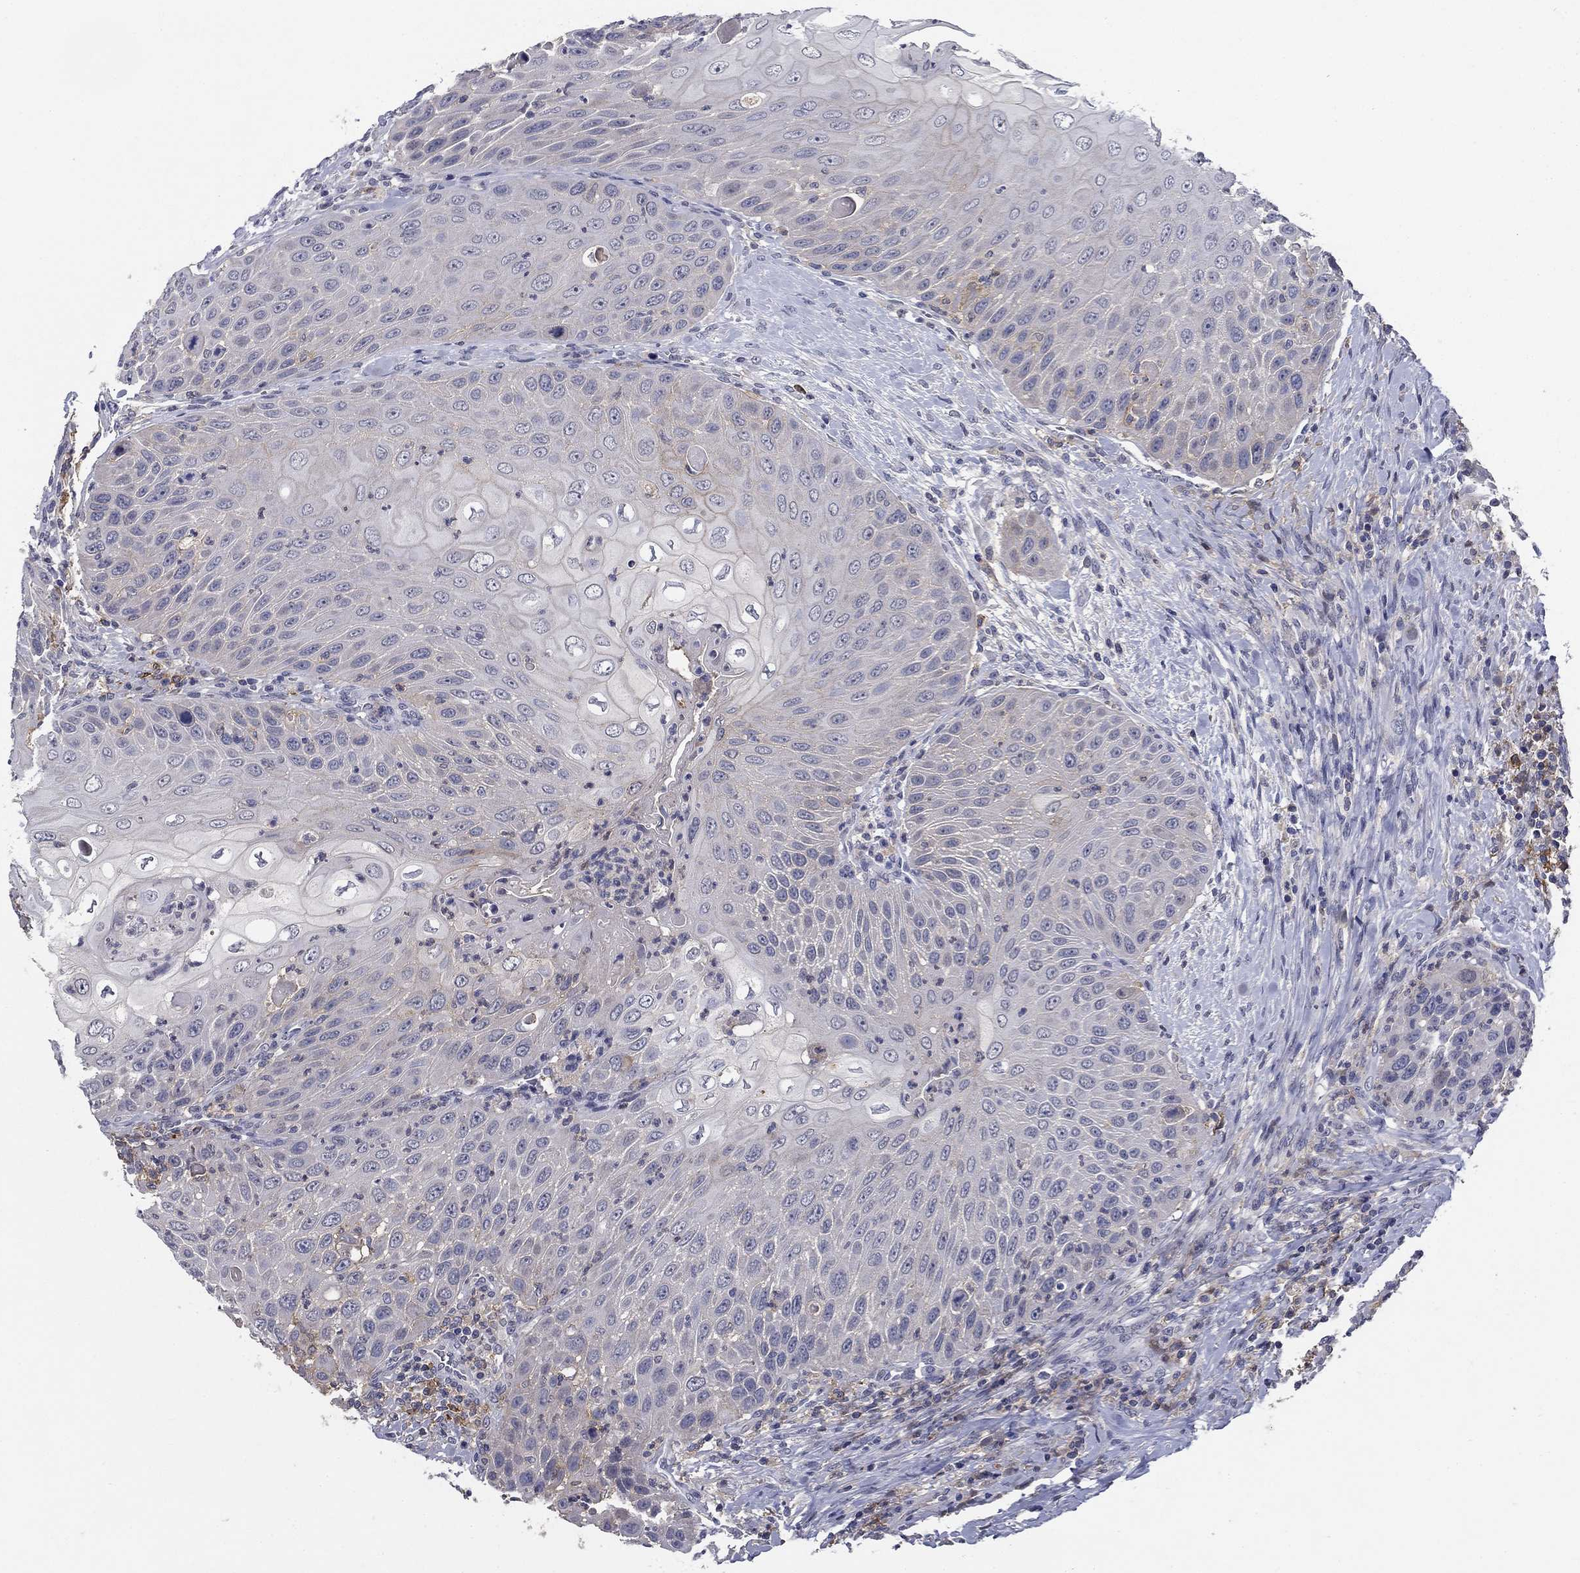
{"staining": {"intensity": "strong", "quantity": "<25%", "location": "cytoplasmic/membranous"}, "tissue": "head and neck cancer", "cell_type": "Tumor cells", "image_type": "cancer", "snomed": [{"axis": "morphology", "description": "Squamous cell carcinoma, NOS"}, {"axis": "topography", "description": "Head-Neck"}], "caption": "DAB (3,3'-diaminobenzidine) immunohistochemical staining of human squamous cell carcinoma (head and neck) demonstrates strong cytoplasmic/membranous protein staining in approximately <25% of tumor cells.", "gene": "CD274", "patient": {"sex": "male", "age": 69}}